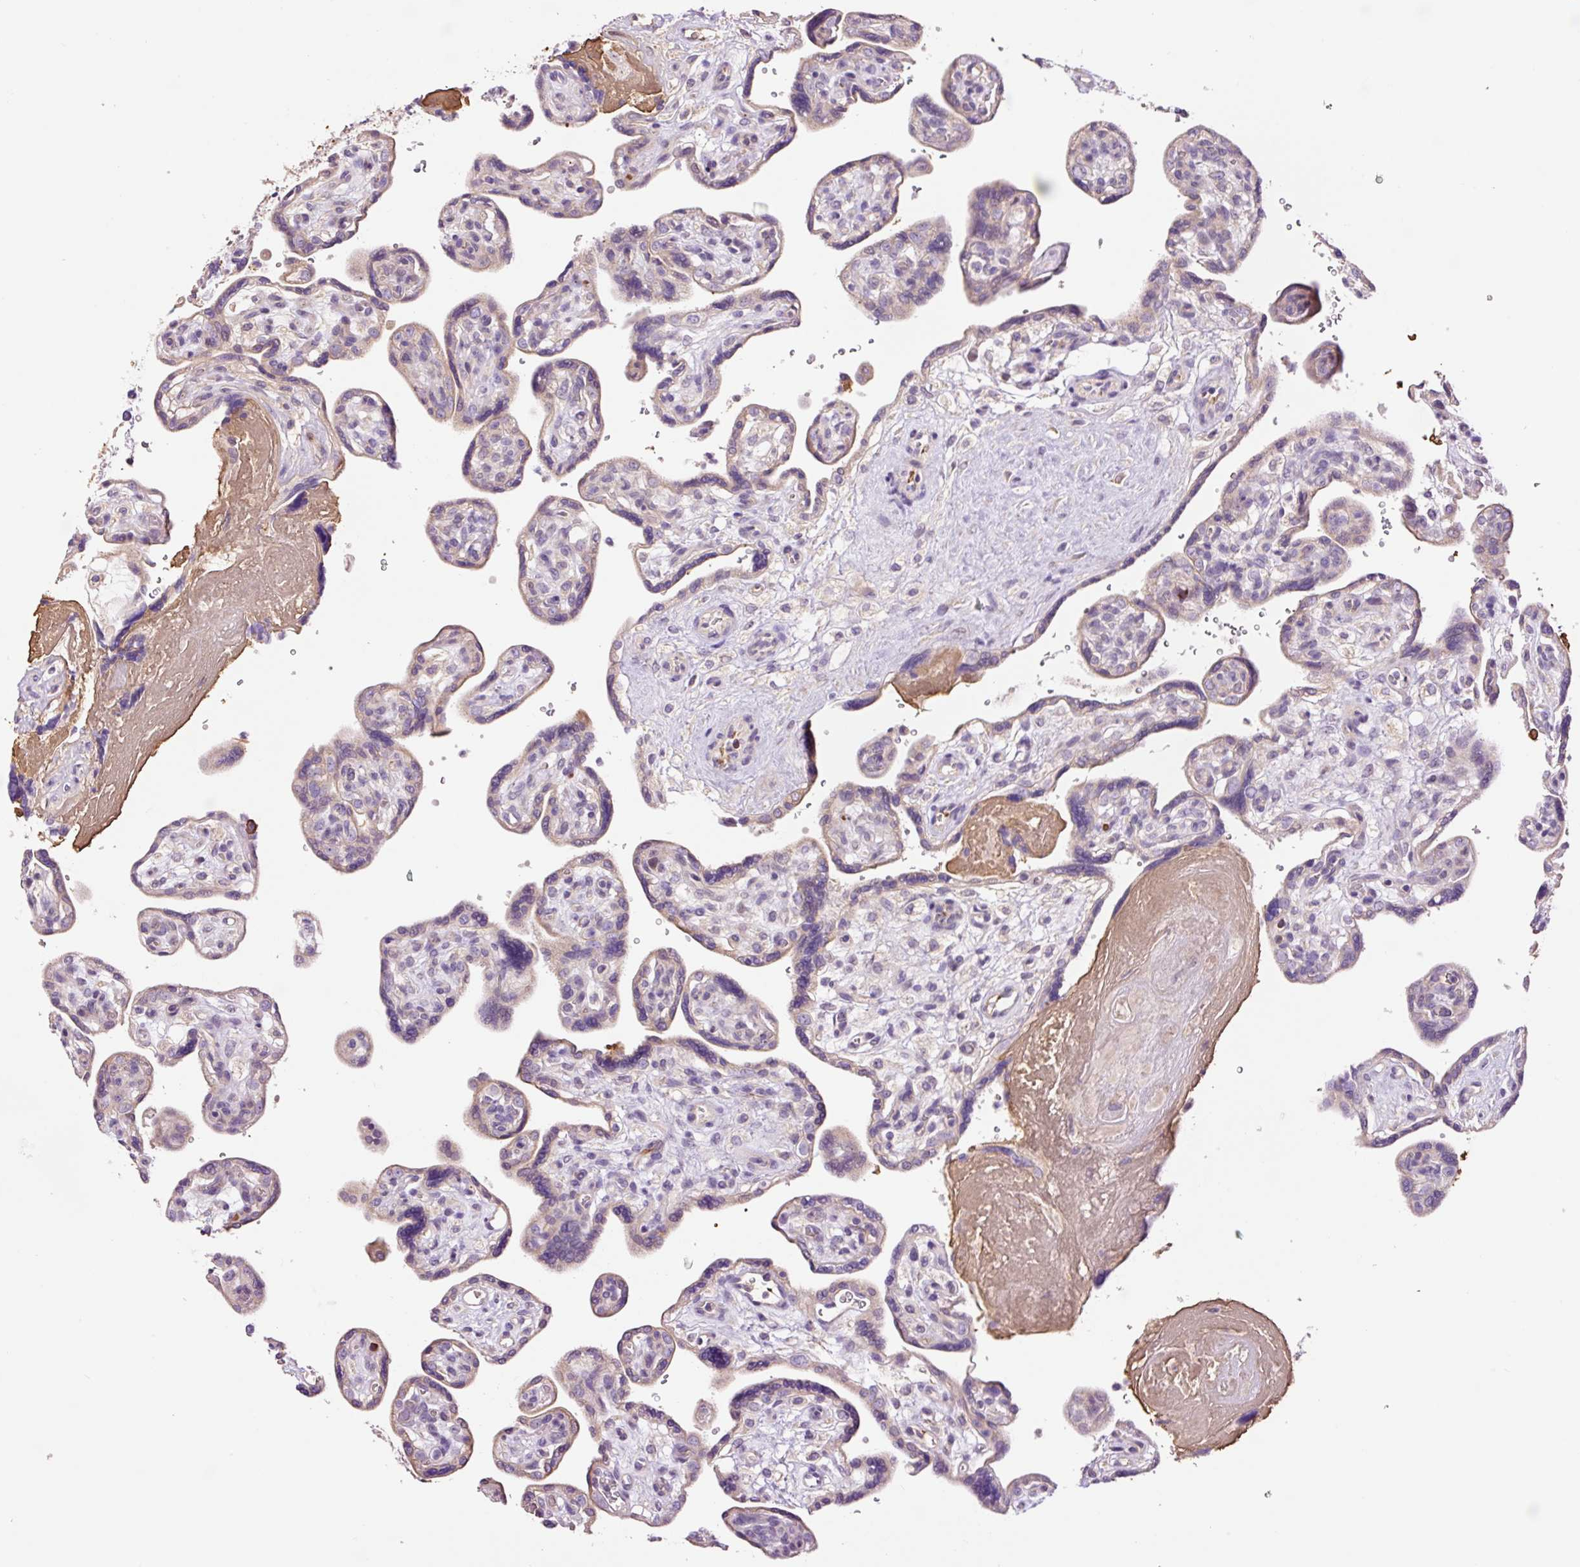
{"staining": {"intensity": "negative", "quantity": "none", "location": "none"}, "tissue": "placenta", "cell_type": "Trophoblastic cells", "image_type": "normal", "snomed": [{"axis": "morphology", "description": "Normal tissue, NOS"}, {"axis": "topography", "description": "Placenta"}], "caption": "An immunohistochemistry (IHC) image of unremarkable placenta is shown. There is no staining in trophoblastic cells of placenta.", "gene": "TMEM235", "patient": {"sex": "female", "age": 39}}